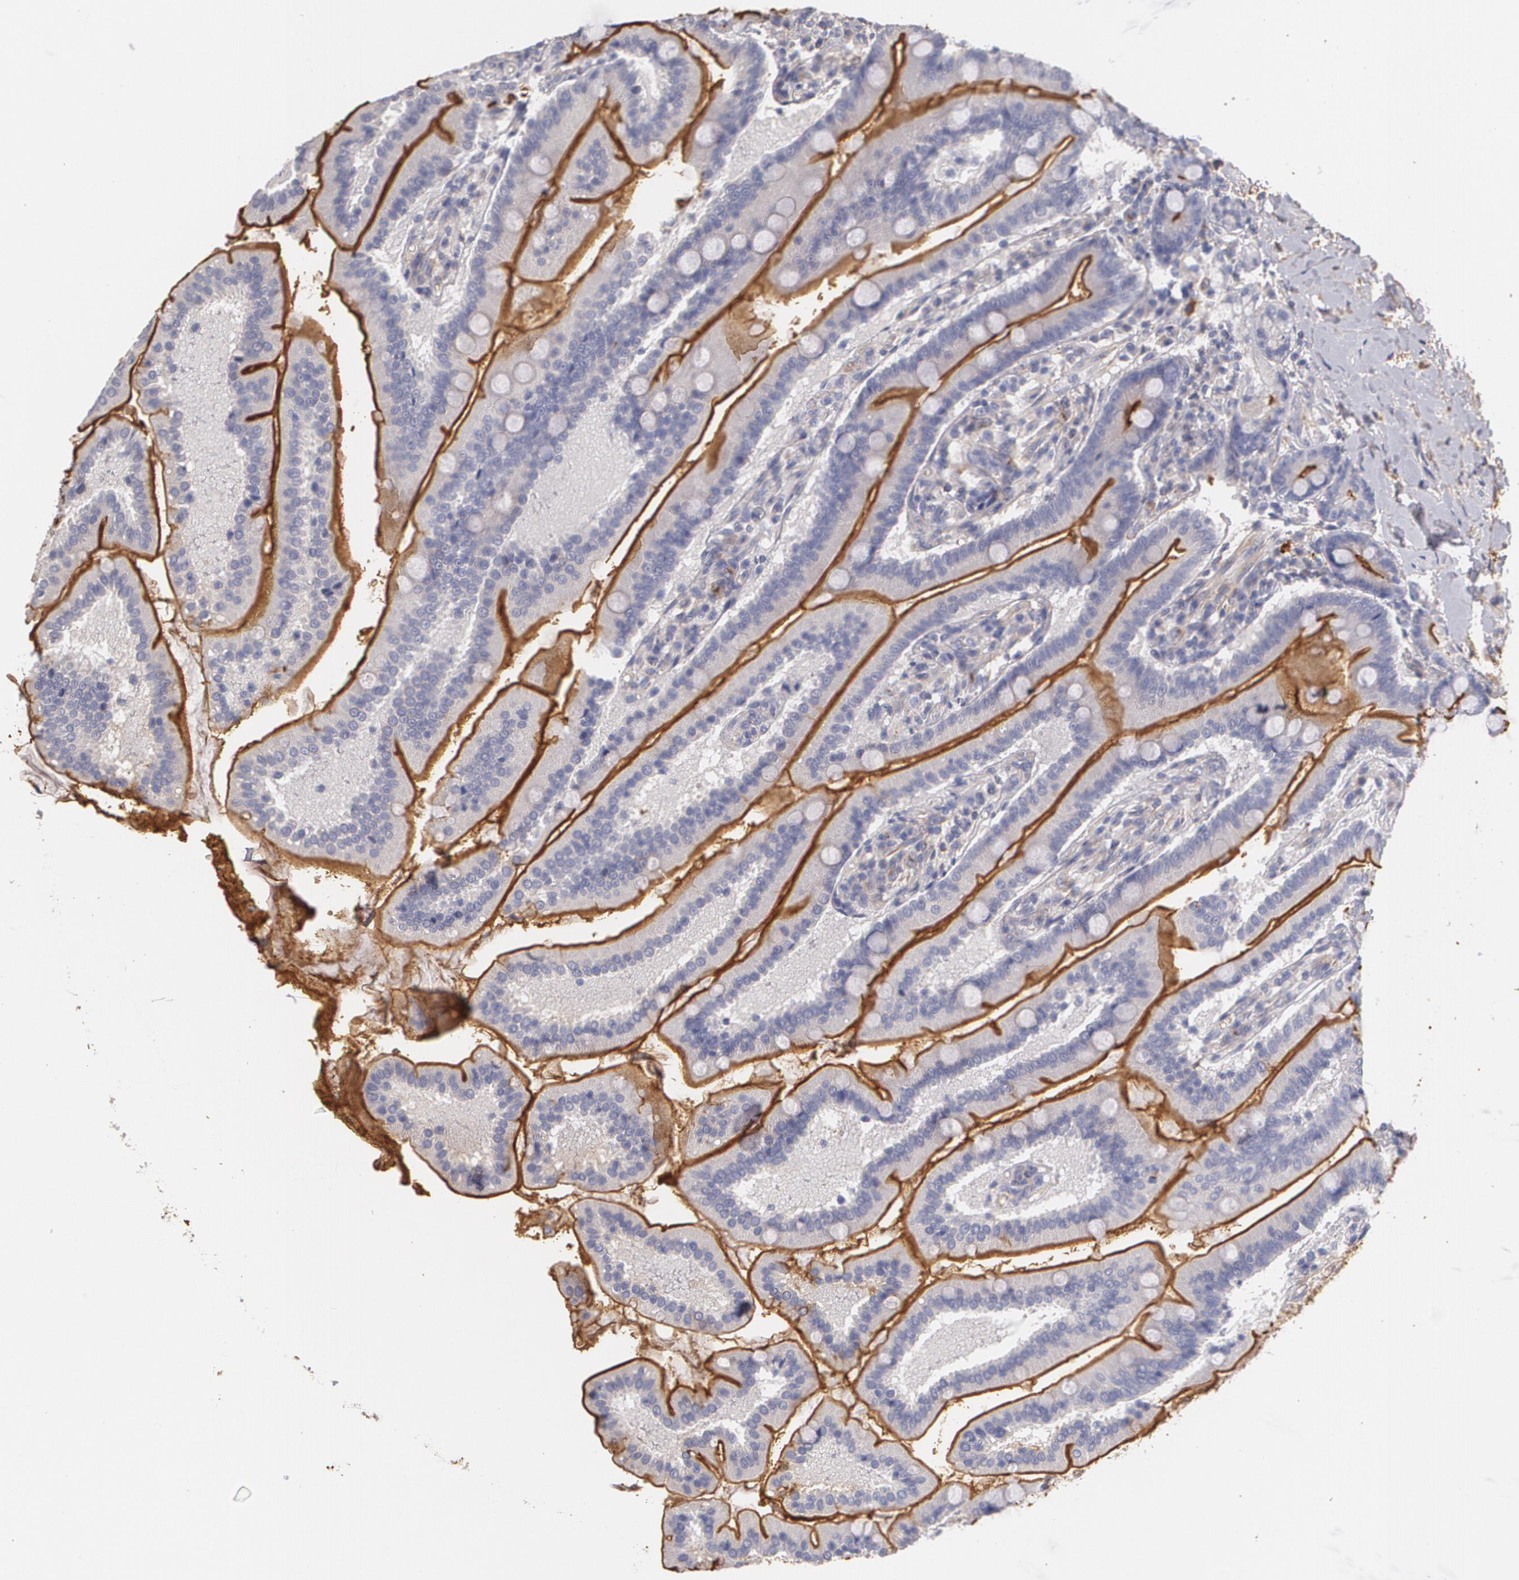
{"staining": {"intensity": "negative", "quantity": "none", "location": "none"}, "tissue": "duodenum", "cell_type": "Glandular cells", "image_type": "normal", "snomed": [{"axis": "morphology", "description": "Normal tissue, NOS"}, {"axis": "topography", "description": "Duodenum"}], "caption": "Immunohistochemistry histopathology image of normal duodenum: human duodenum stained with DAB reveals no significant protein positivity in glandular cells. Brightfield microscopy of immunohistochemistry (IHC) stained with DAB (3,3'-diaminobenzidine) (brown) and hematoxylin (blue), captured at high magnification.", "gene": "FBLN1", "patient": {"sex": "female", "age": 64}}